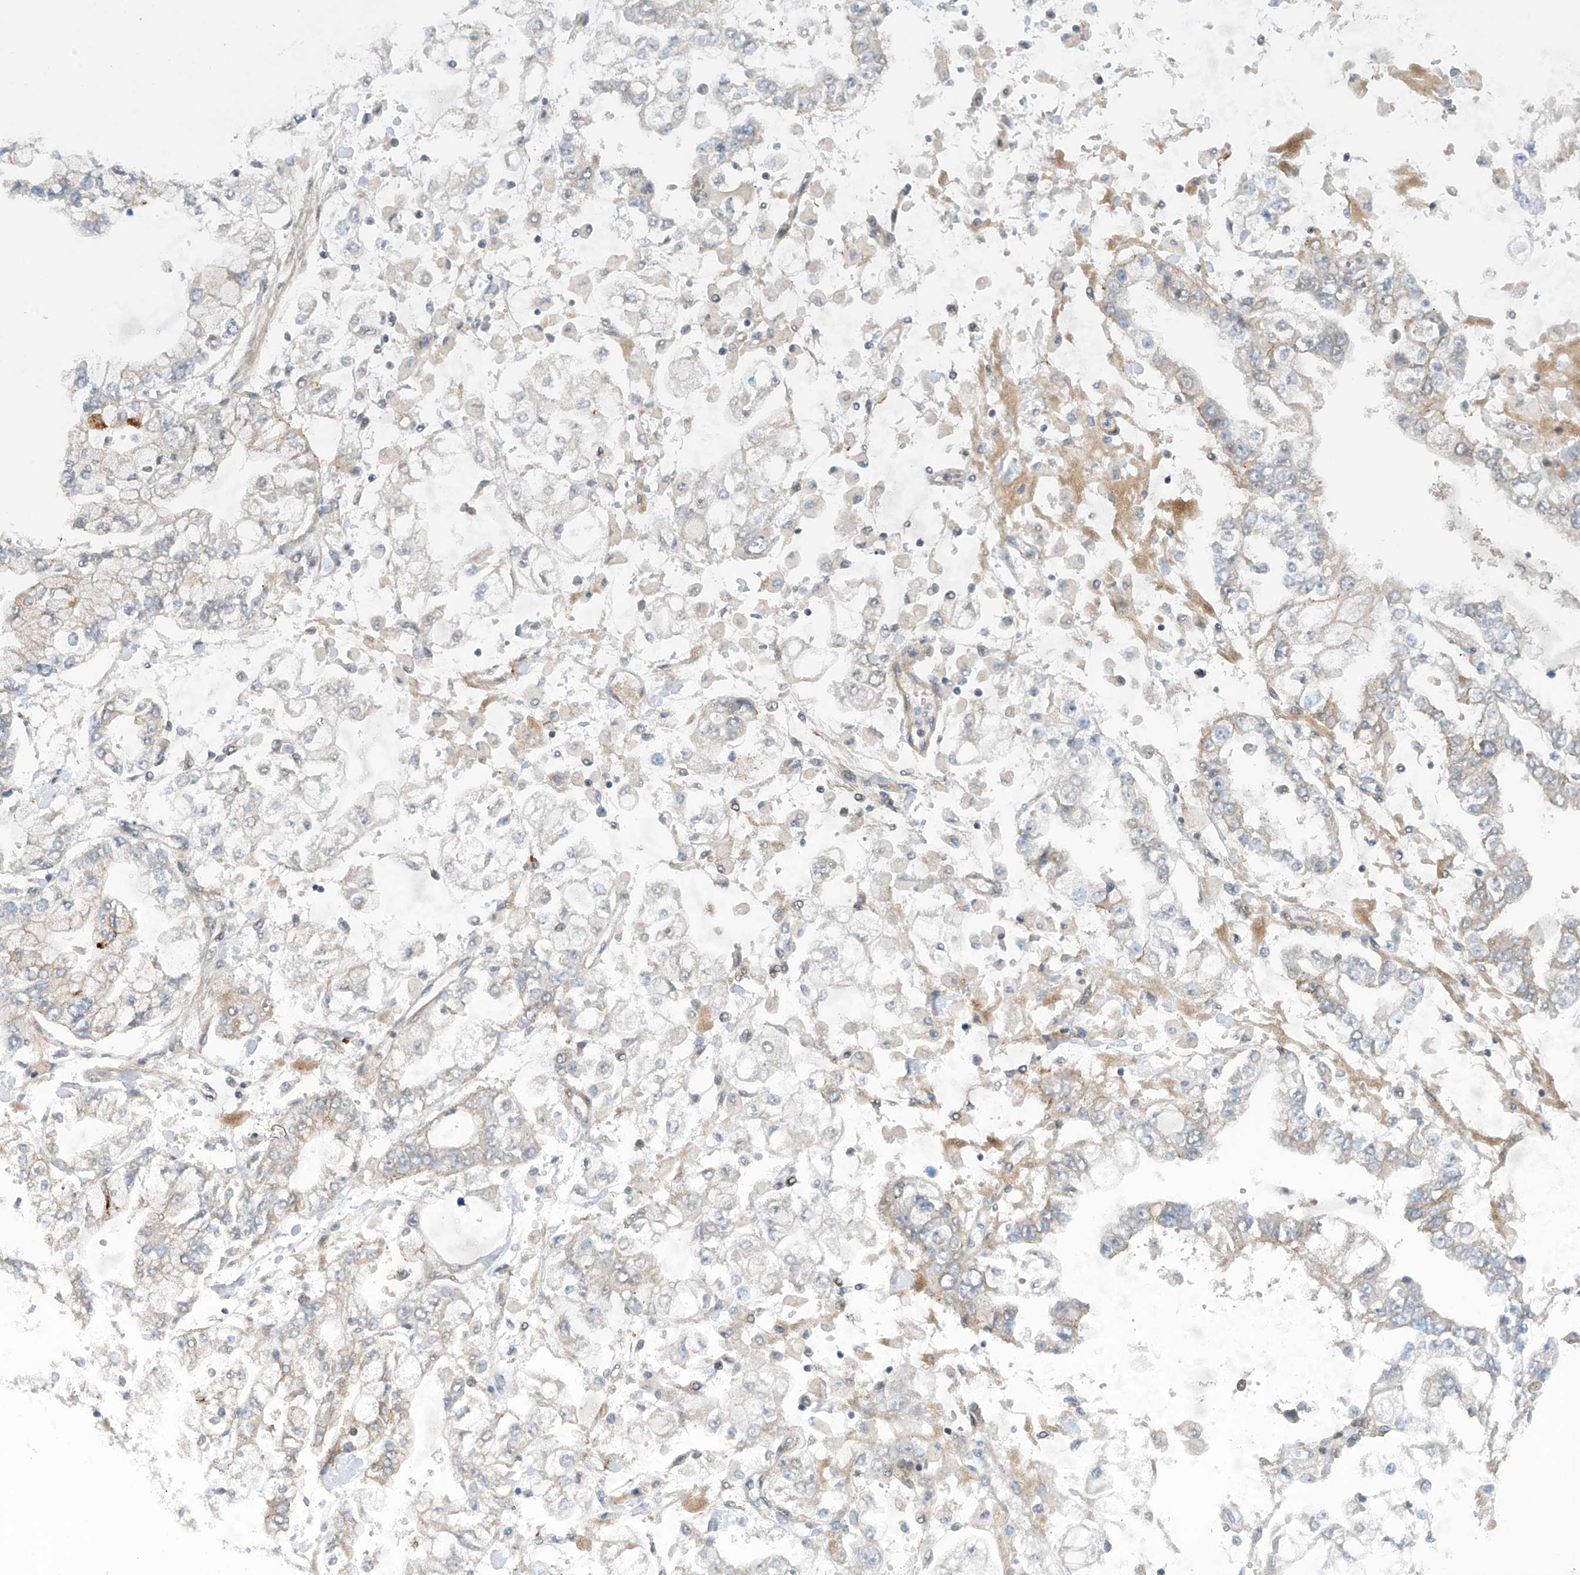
{"staining": {"intensity": "moderate", "quantity": "<25%", "location": "cytoplasmic/membranous"}, "tissue": "stomach cancer", "cell_type": "Tumor cells", "image_type": "cancer", "snomed": [{"axis": "morphology", "description": "Normal tissue, NOS"}, {"axis": "morphology", "description": "Adenocarcinoma, NOS"}, {"axis": "topography", "description": "Stomach, upper"}, {"axis": "topography", "description": "Stomach"}], "caption": "DAB immunohistochemical staining of stomach cancer (adenocarcinoma) displays moderate cytoplasmic/membranous protein positivity in about <25% of tumor cells.", "gene": "FSD1L", "patient": {"sex": "male", "age": 76}}